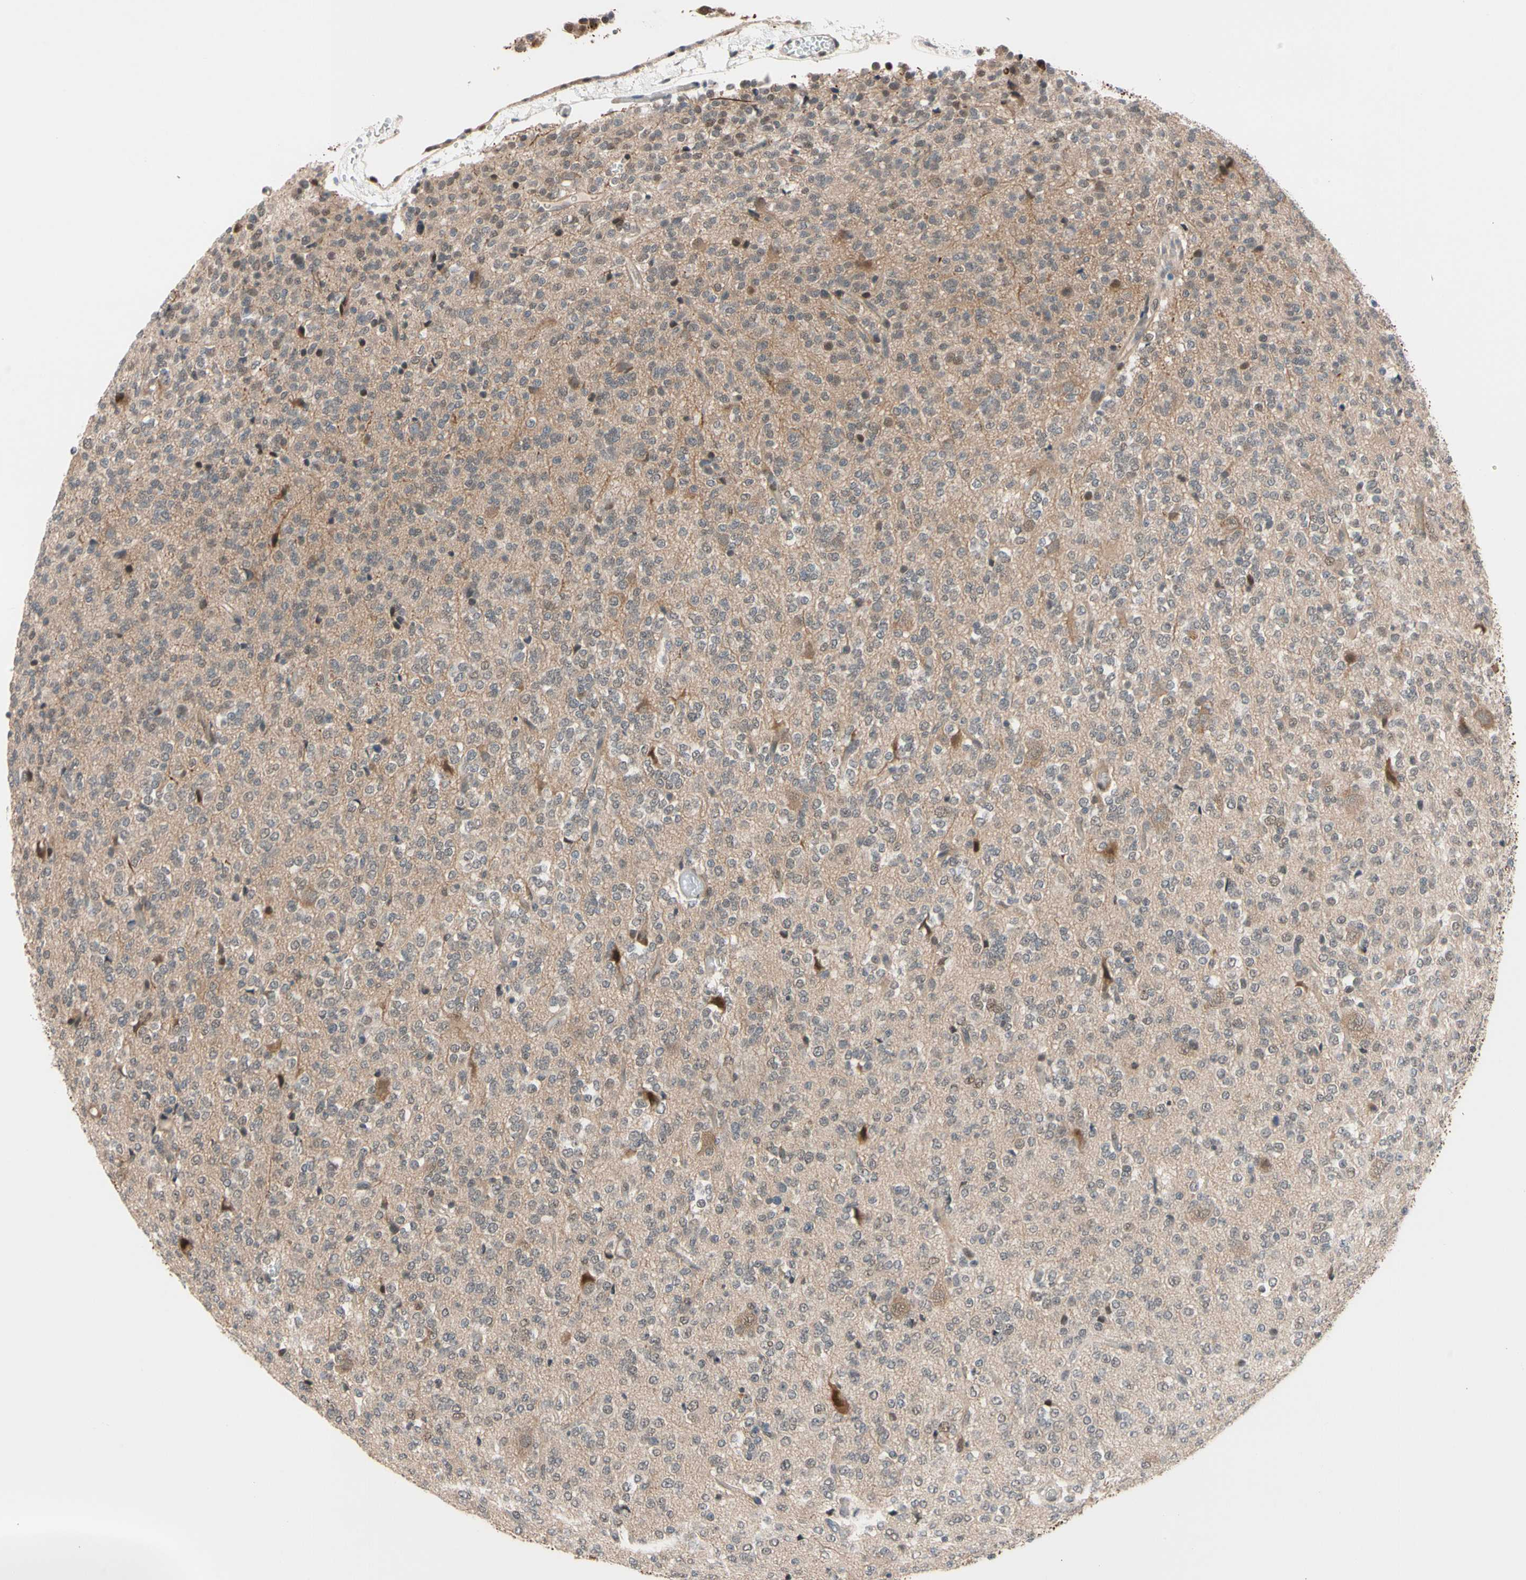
{"staining": {"intensity": "moderate", "quantity": "<25%", "location": "cytoplasmic/membranous"}, "tissue": "glioma", "cell_type": "Tumor cells", "image_type": "cancer", "snomed": [{"axis": "morphology", "description": "Glioma, malignant, Low grade"}, {"axis": "topography", "description": "Brain"}], "caption": "There is low levels of moderate cytoplasmic/membranous staining in tumor cells of glioma, as demonstrated by immunohistochemical staining (brown color).", "gene": "NGEF", "patient": {"sex": "male", "age": 38}}